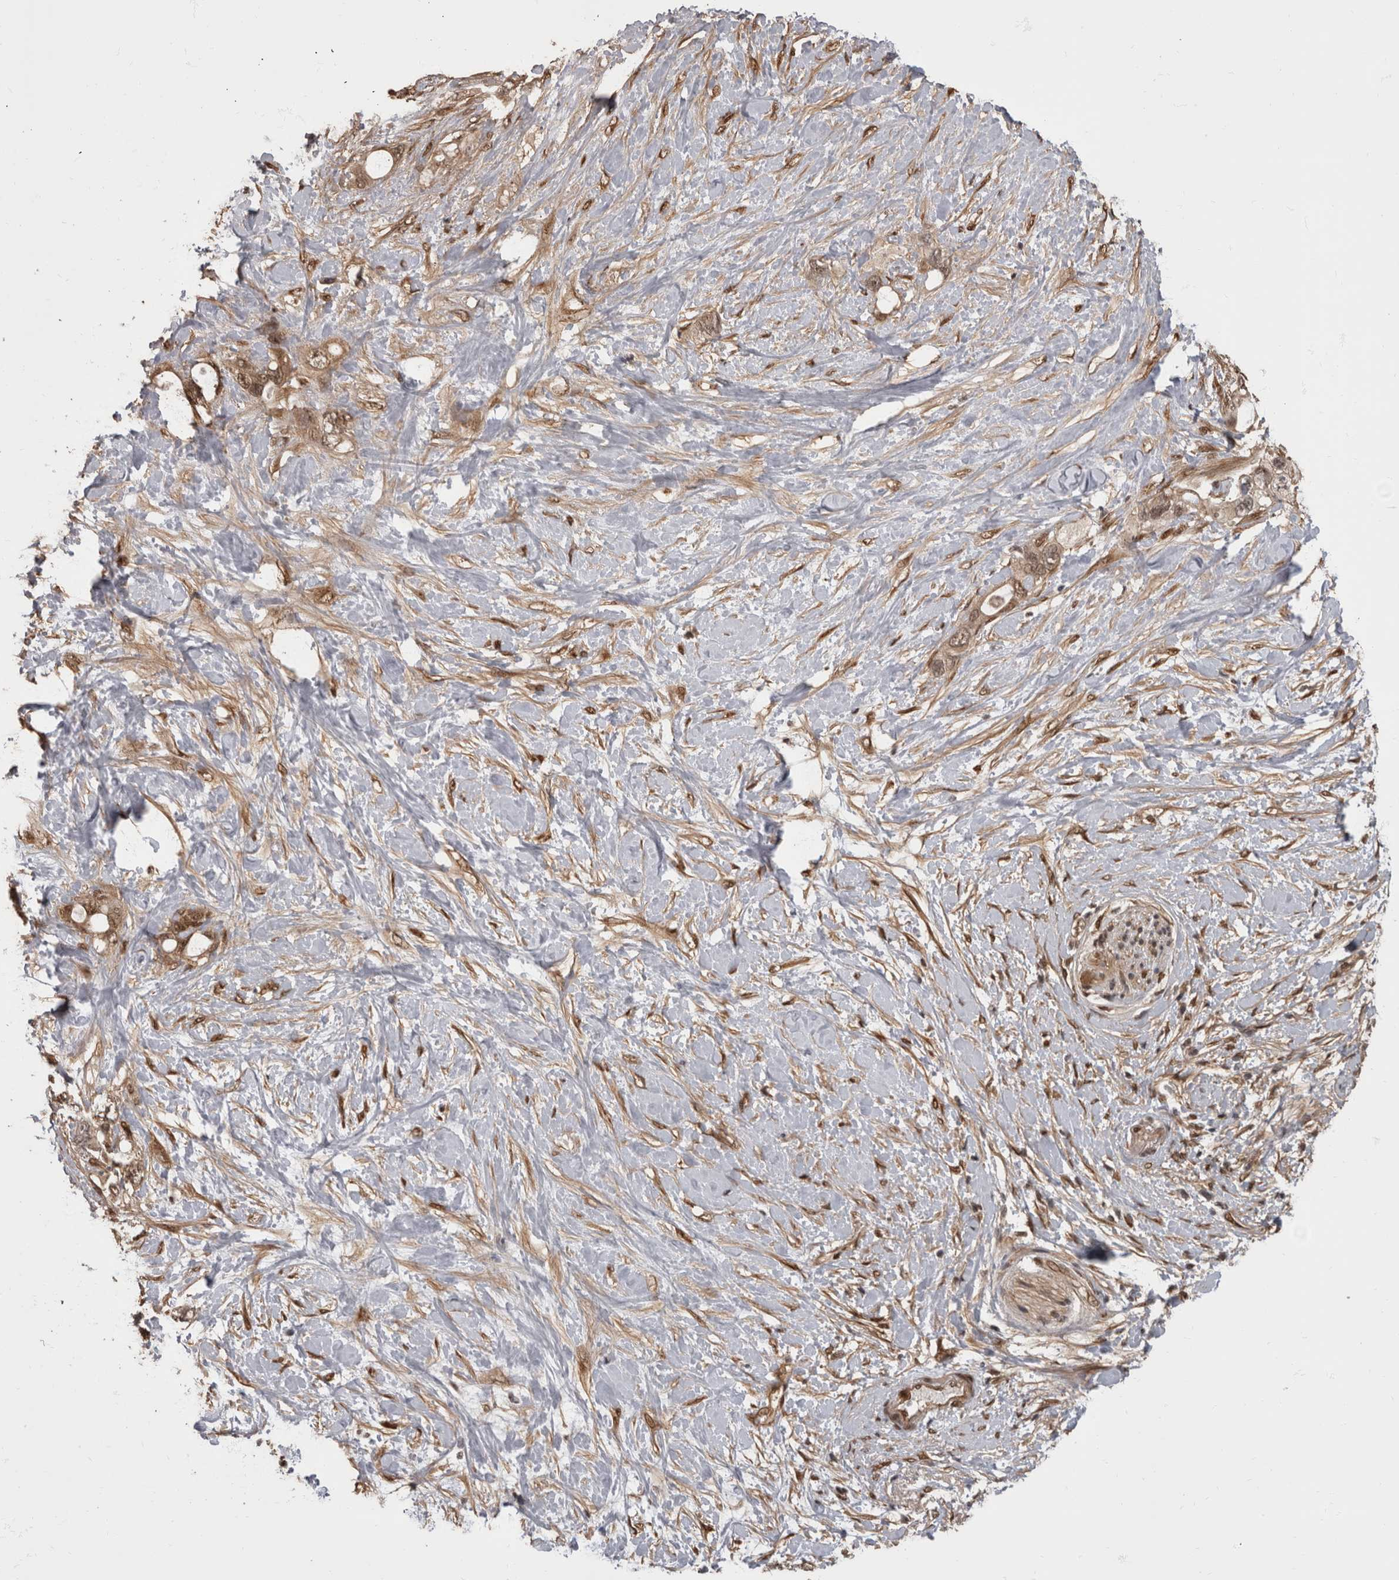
{"staining": {"intensity": "moderate", "quantity": "<25%", "location": "cytoplasmic/membranous,nuclear"}, "tissue": "pancreatic cancer", "cell_type": "Tumor cells", "image_type": "cancer", "snomed": [{"axis": "morphology", "description": "Adenocarcinoma, NOS"}, {"axis": "topography", "description": "Pancreas"}], "caption": "Tumor cells reveal low levels of moderate cytoplasmic/membranous and nuclear positivity in approximately <25% of cells in human pancreatic adenocarcinoma.", "gene": "AKT3", "patient": {"sex": "female", "age": 56}}